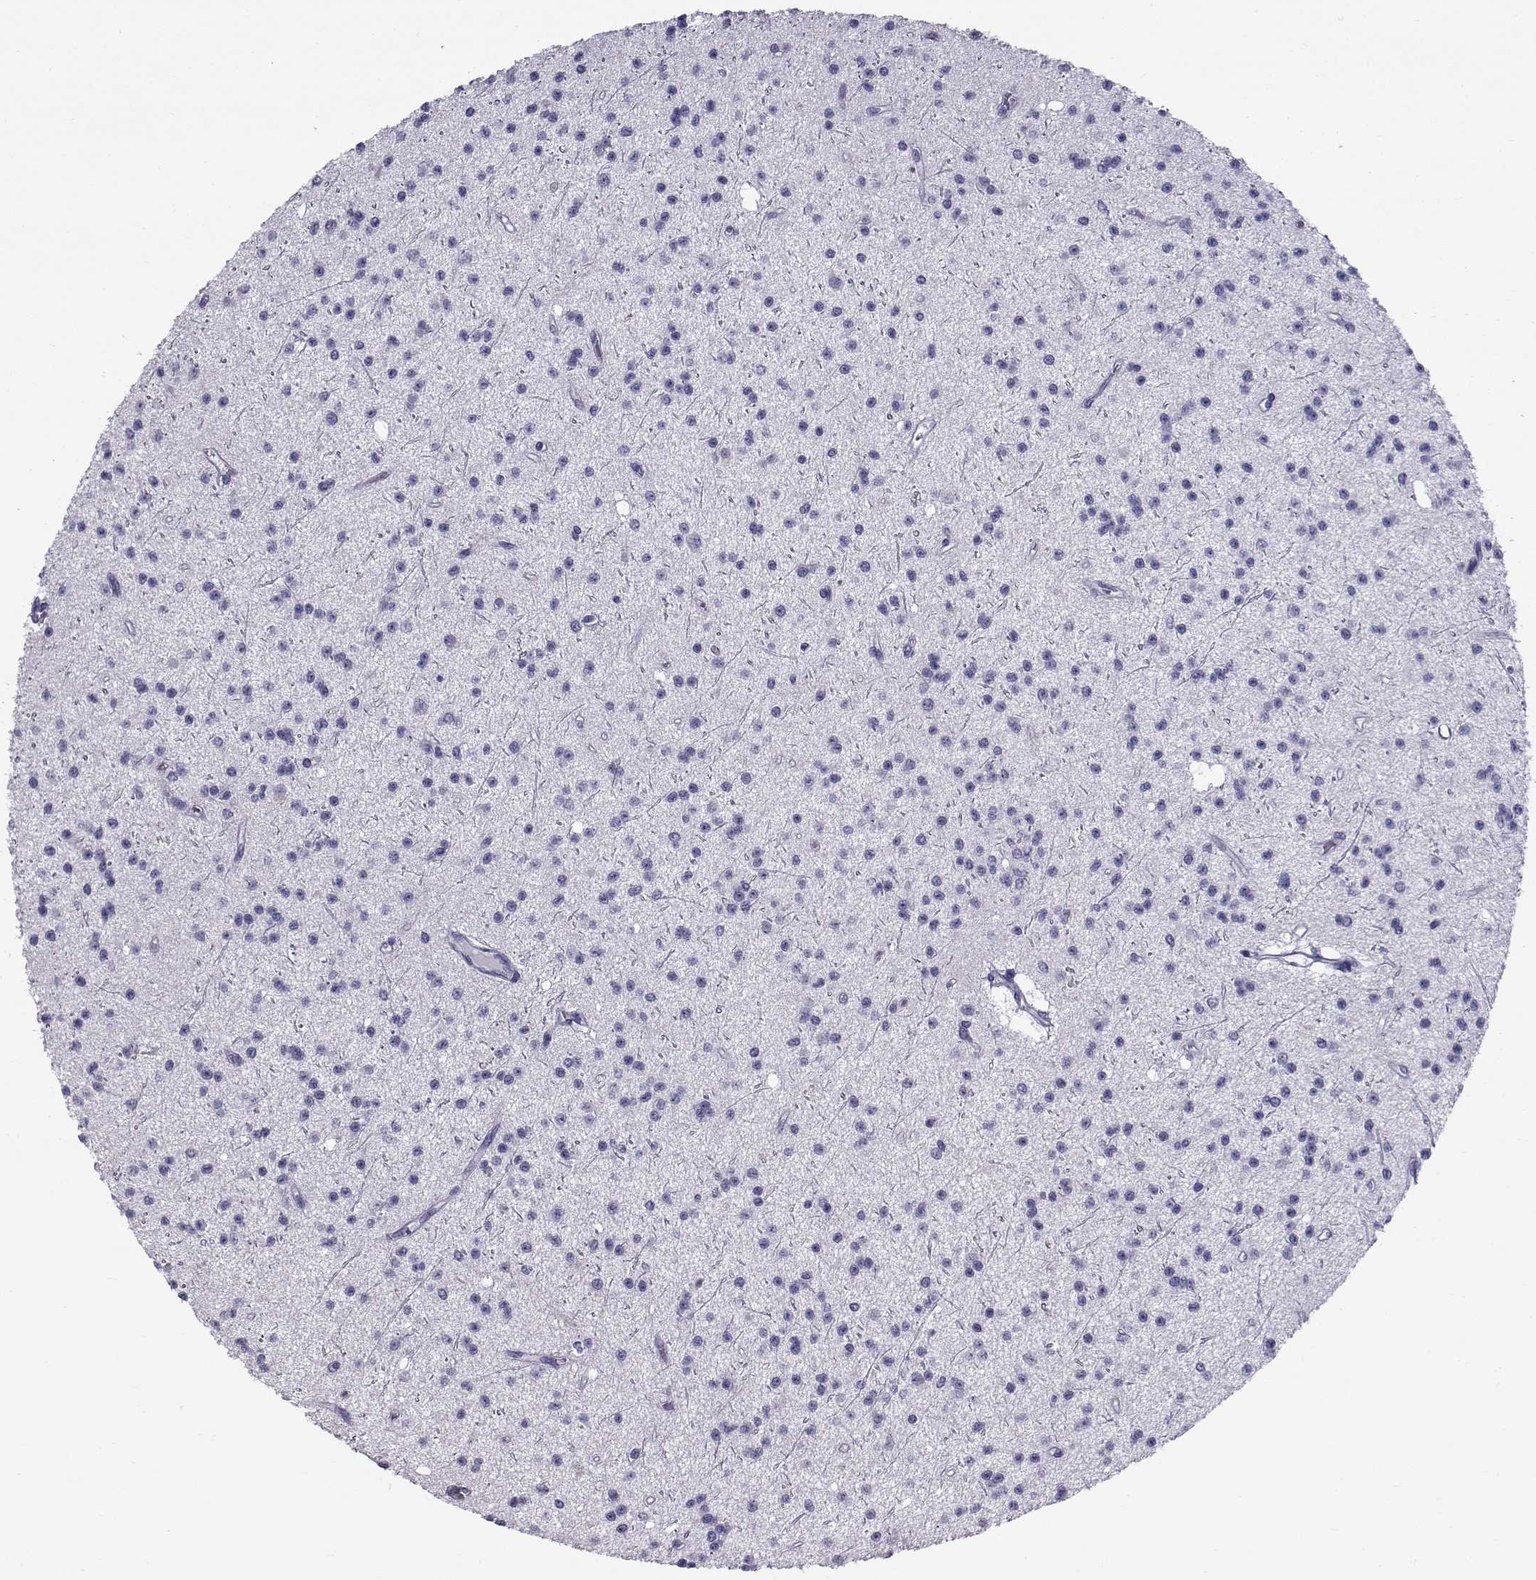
{"staining": {"intensity": "negative", "quantity": "none", "location": "none"}, "tissue": "glioma", "cell_type": "Tumor cells", "image_type": "cancer", "snomed": [{"axis": "morphology", "description": "Glioma, malignant, Low grade"}, {"axis": "topography", "description": "Brain"}], "caption": "High power microscopy photomicrograph of an immunohistochemistry (IHC) micrograph of malignant glioma (low-grade), revealing no significant positivity in tumor cells.", "gene": "RNASE12", "patient": {"sex": "male", "age": 27}}